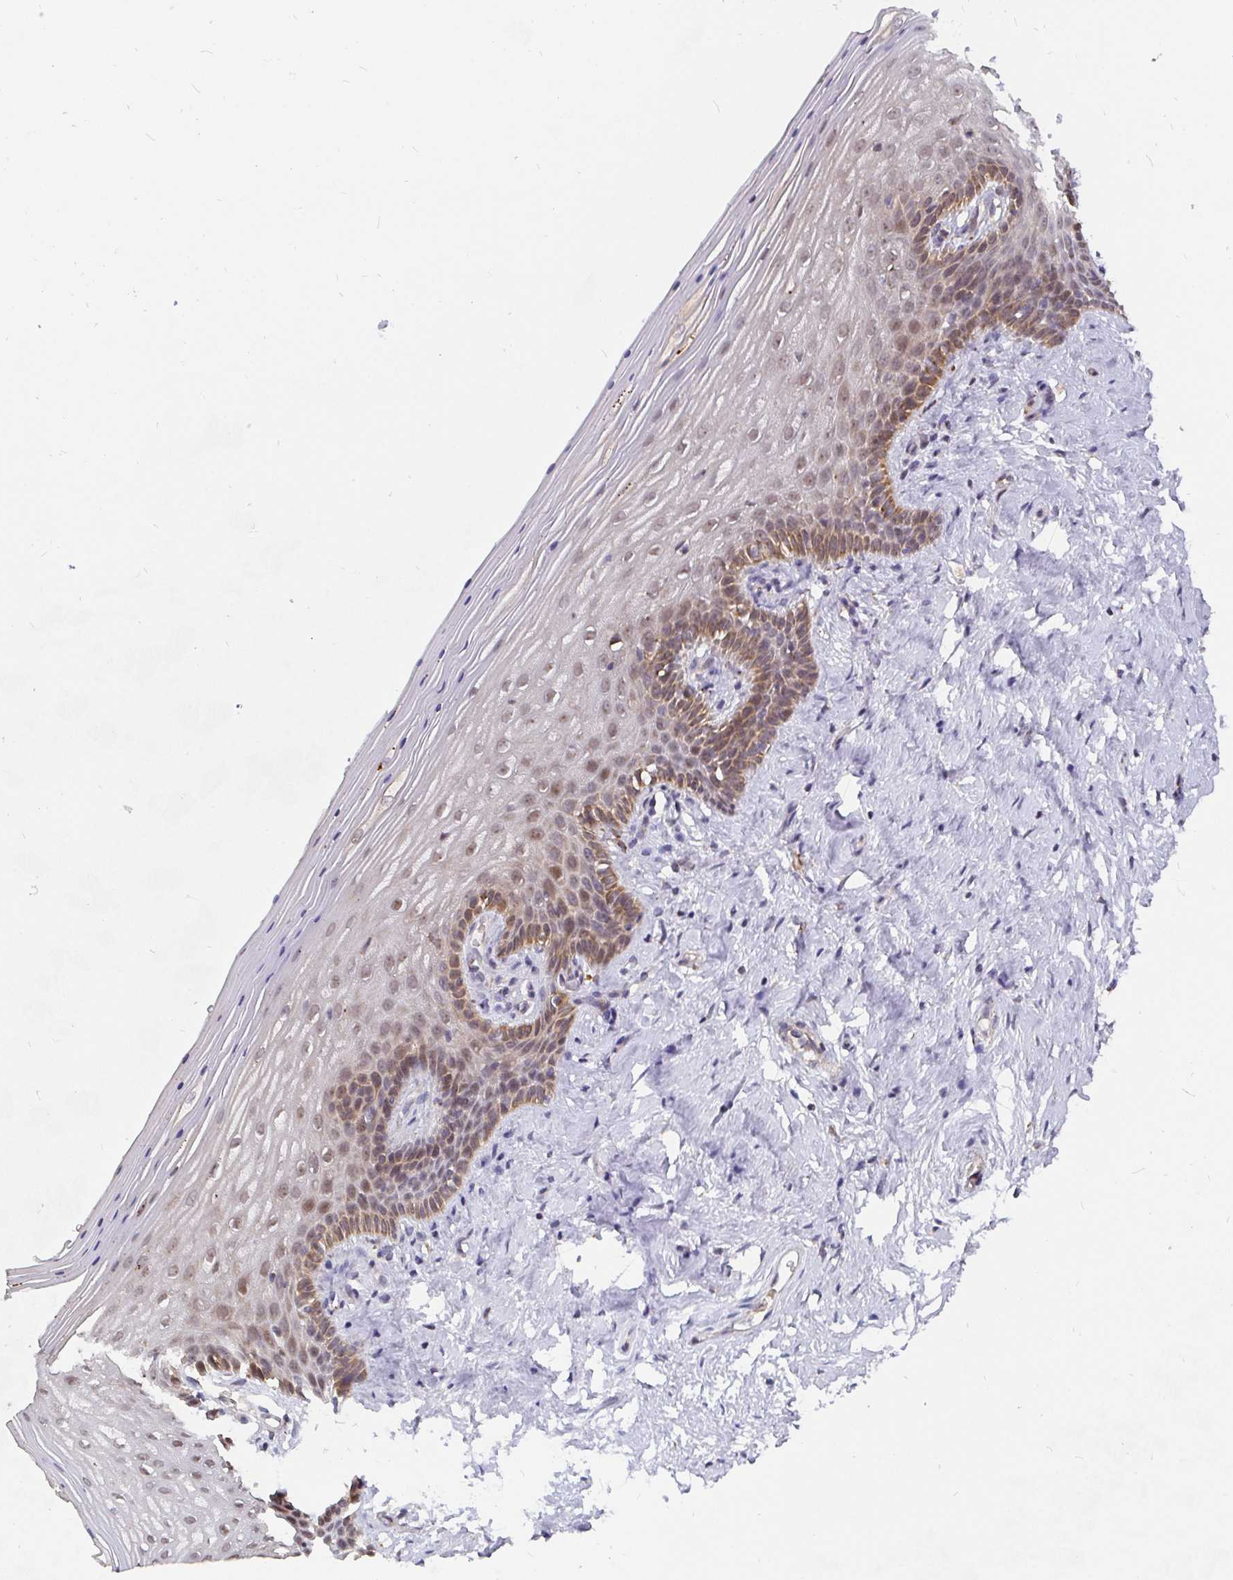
{"staining": {"intensity": "moderate", "quantity": ">75%", "location": "cytoplasmic/membranous,nuclear"}, "tissue": "vagina", "cell_type": "Squamous epithelial cells", "image_type": "normal", "snomed": [{"axis": "morphology", "description": "Normal tissue, NOS"}, {"axis": "topography", "description": "Vagina"}], "caption": "Squamous epithelial cells demonstrate moderate cytoplasmic/membranous,nuclear staining in about >75% of cells in normal vagina. (DAB IHC, brown staining for protein, blue staining for nuclei).", "gene": "PDF", "patient": {"sex": "female", "age": 45}}